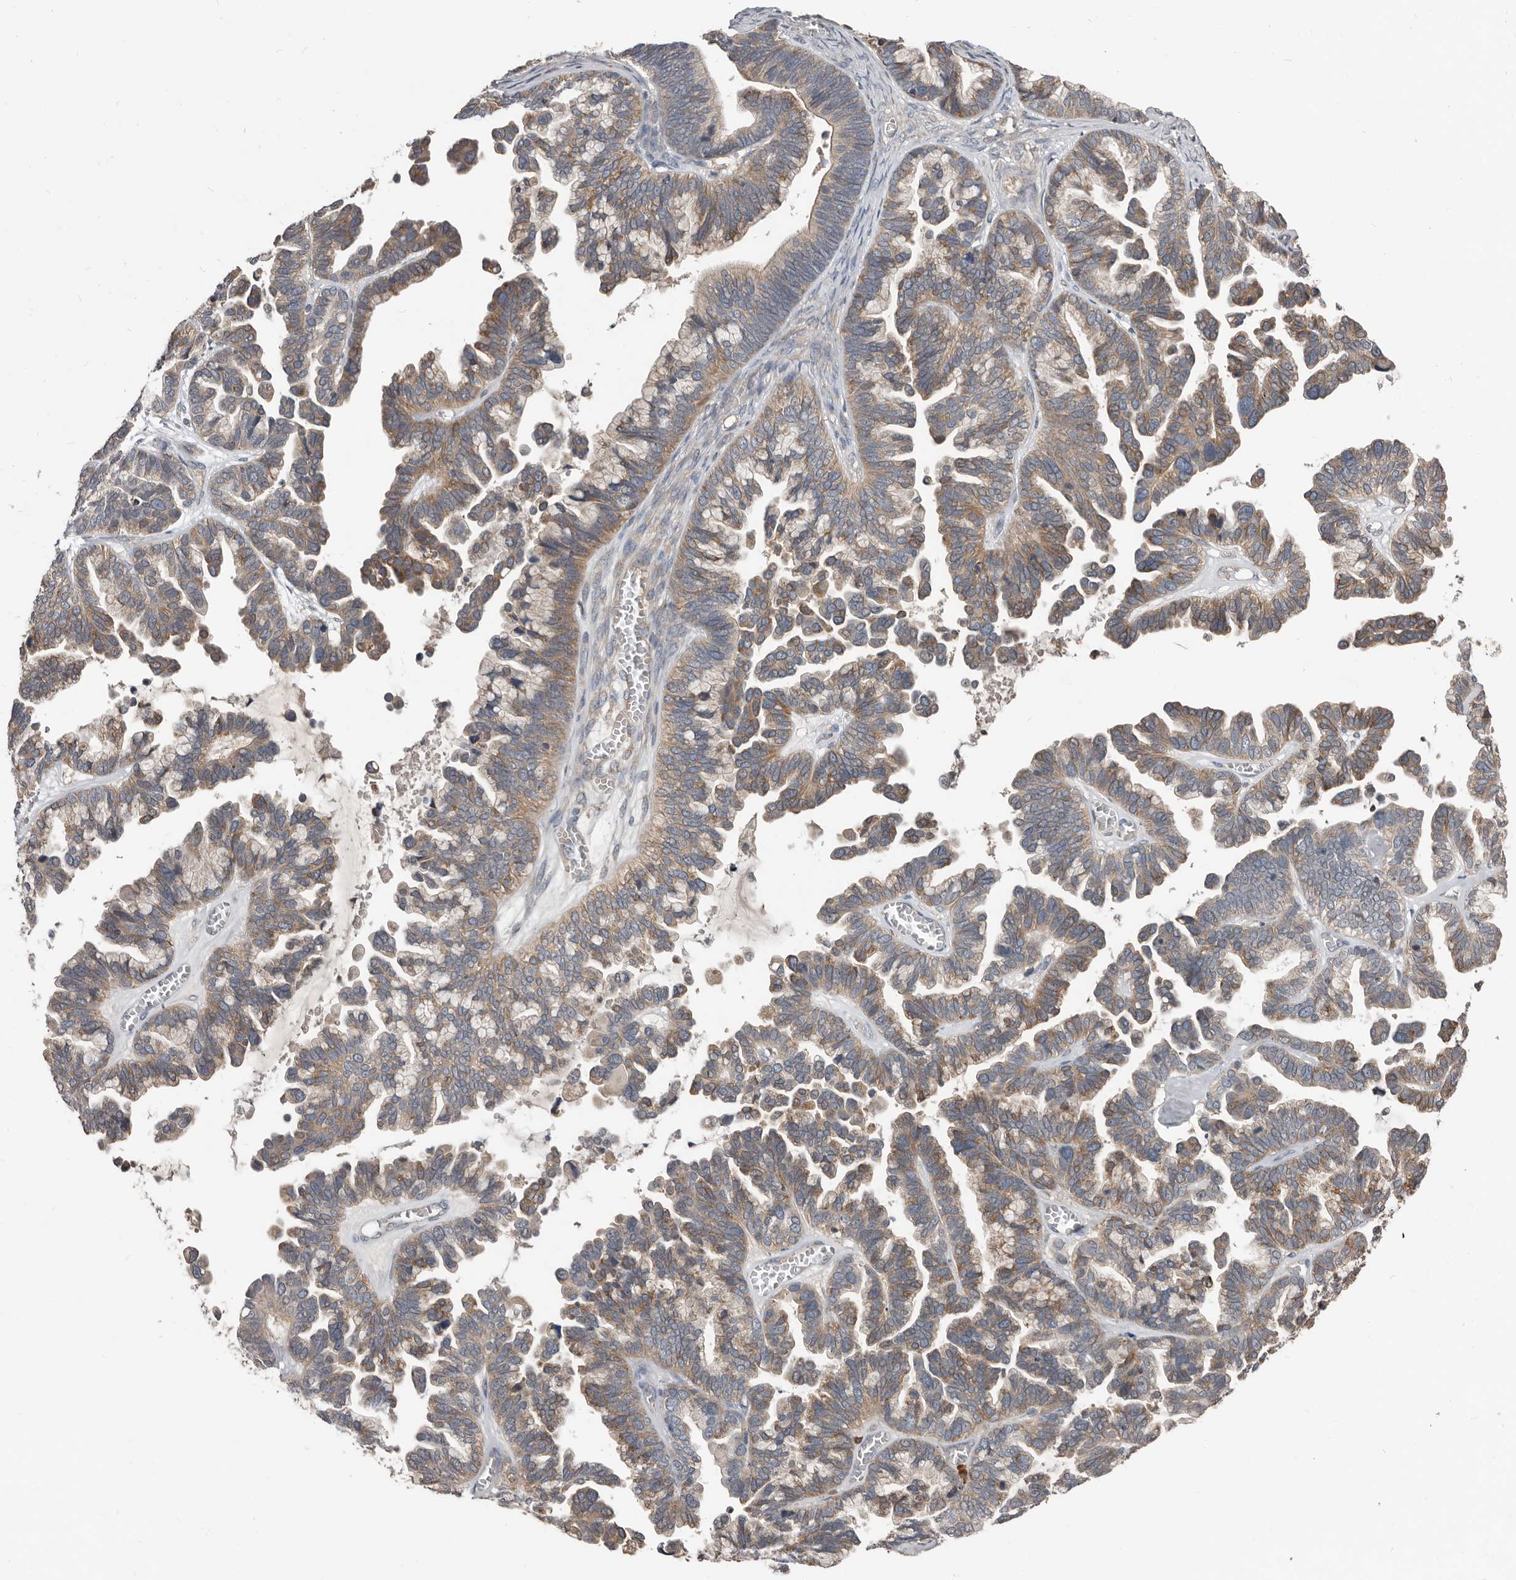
{"staining": {"intensity": "moderate", "quantity": ">75%", "location": "cytoplasmic/membranous"}, "tissue": "ovarian cancer", "cell_type": "Tumor cells", "image_type": "cancer", "snomed": [{"axis": "morphology", "description": "Cystadenocarcinoma, serous, NOS"}, {"axis": "topography", "description": "Ovary"}], "caption": "Ovarian serous cystadenocarcinoma stained with immunohistochemistry (IHC) demonstrates moderate cytoplasmic/membranous positivity in about >75% of tumor cells.", "gene": "AKNAD1", "patient": {"sex": "female", "age": 56}}